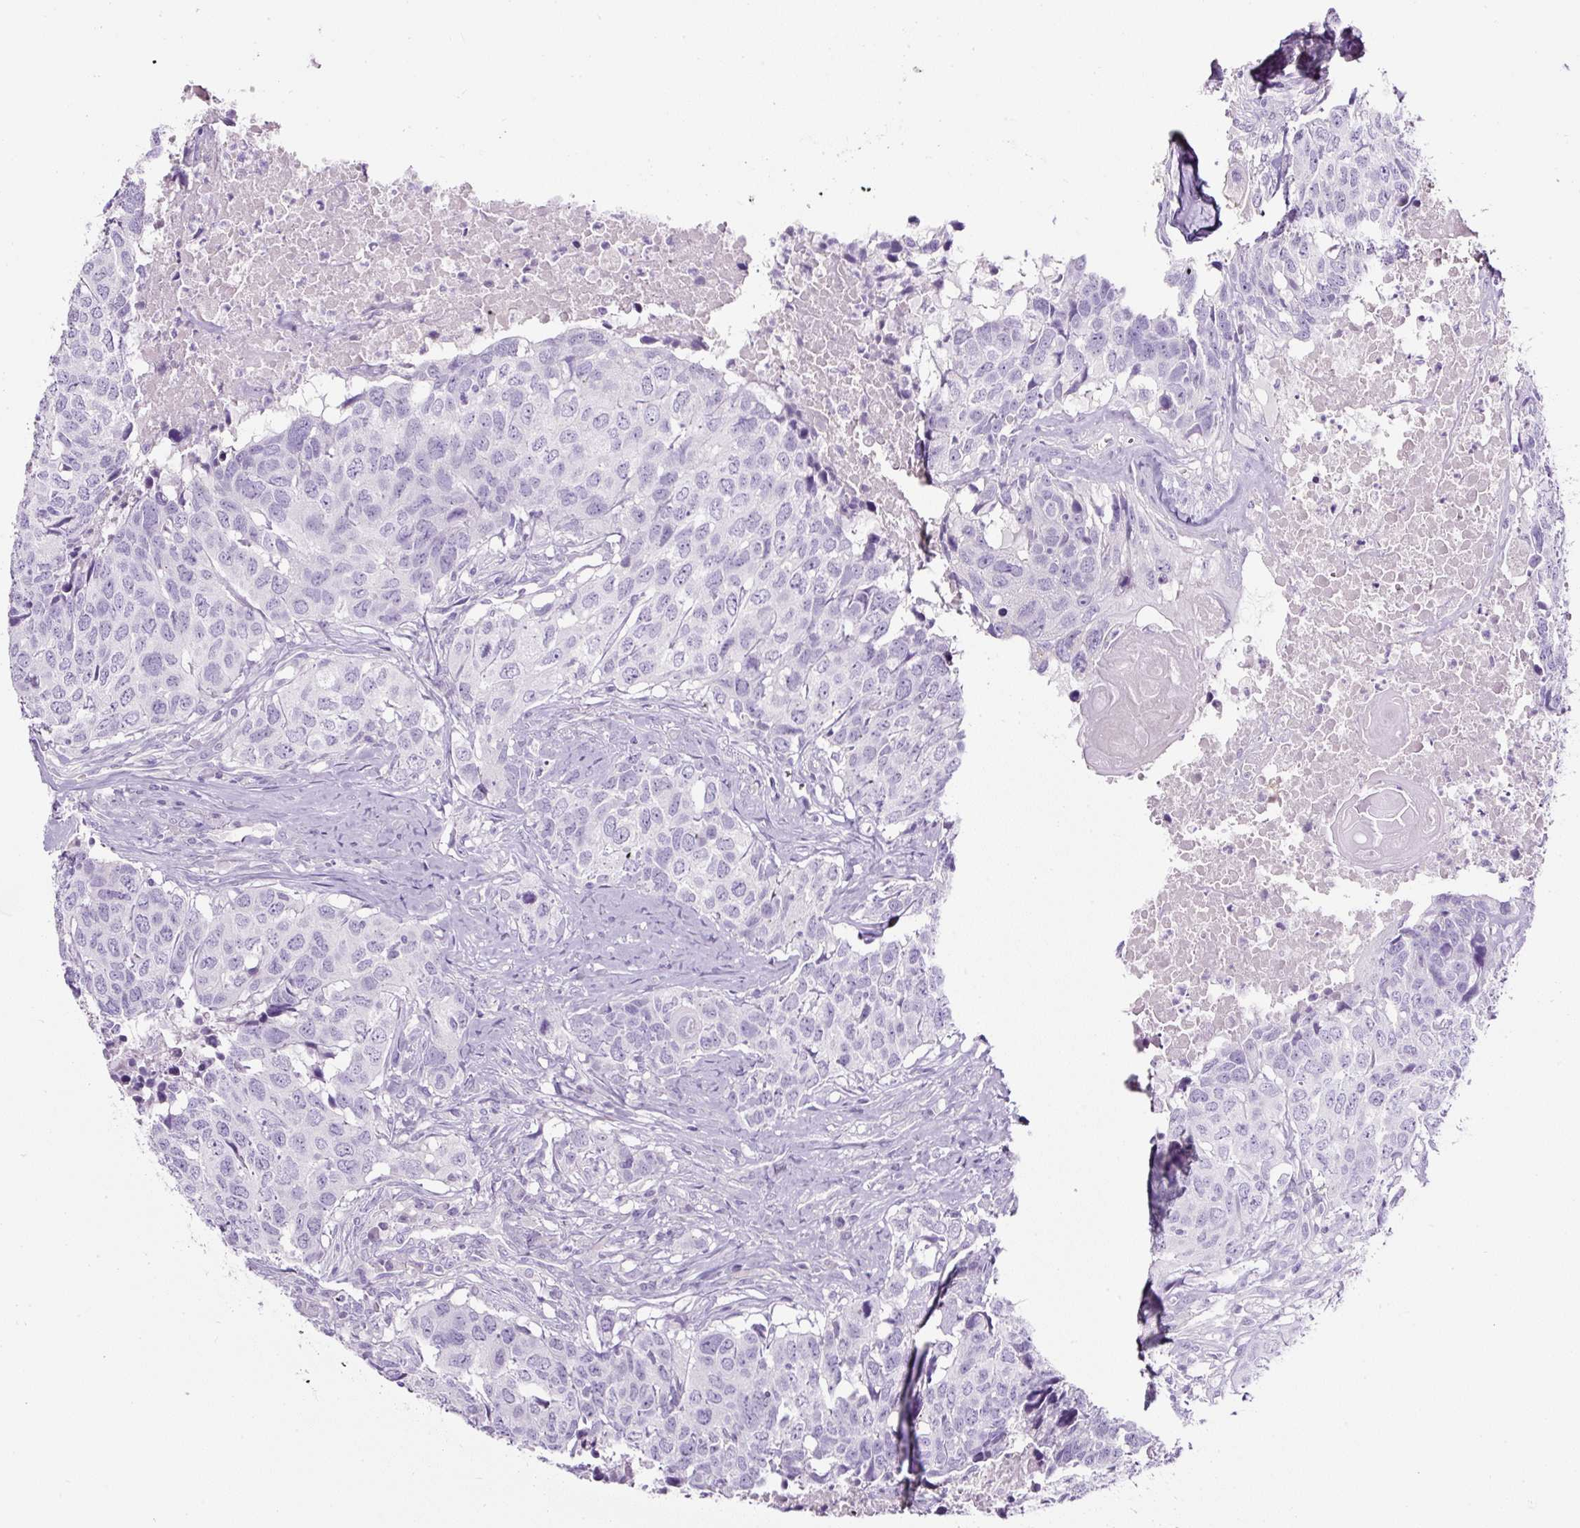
{"staining": {"intensity": "negative", "quantity": "none", "location": "none"}, "tissue": "head and neck cancer", "cell_type": "Tumor cells", "image_type": "cancer", "snomed": [{"axis": "morphology", "description": "Normal tissue, NOS"}, {"axis": "morphology", "description": "Squamous cell carcinoma, NOS"}, {"axis": "topography", "description": "Skeletal muscle"}, {"axis": "topography", "description": "Vascular tissue"}, {"axis": "topography", "description": "Peripheral nerve tissue"}, {"axis": "topography", "description": "Head-Neck"}], "caption": "Immunohistochemical staining of head and neck cancer reveals no significant expression in tumor cells.", "gene": "OR14A2", "patient": {"sex": "male", "age": 66}}